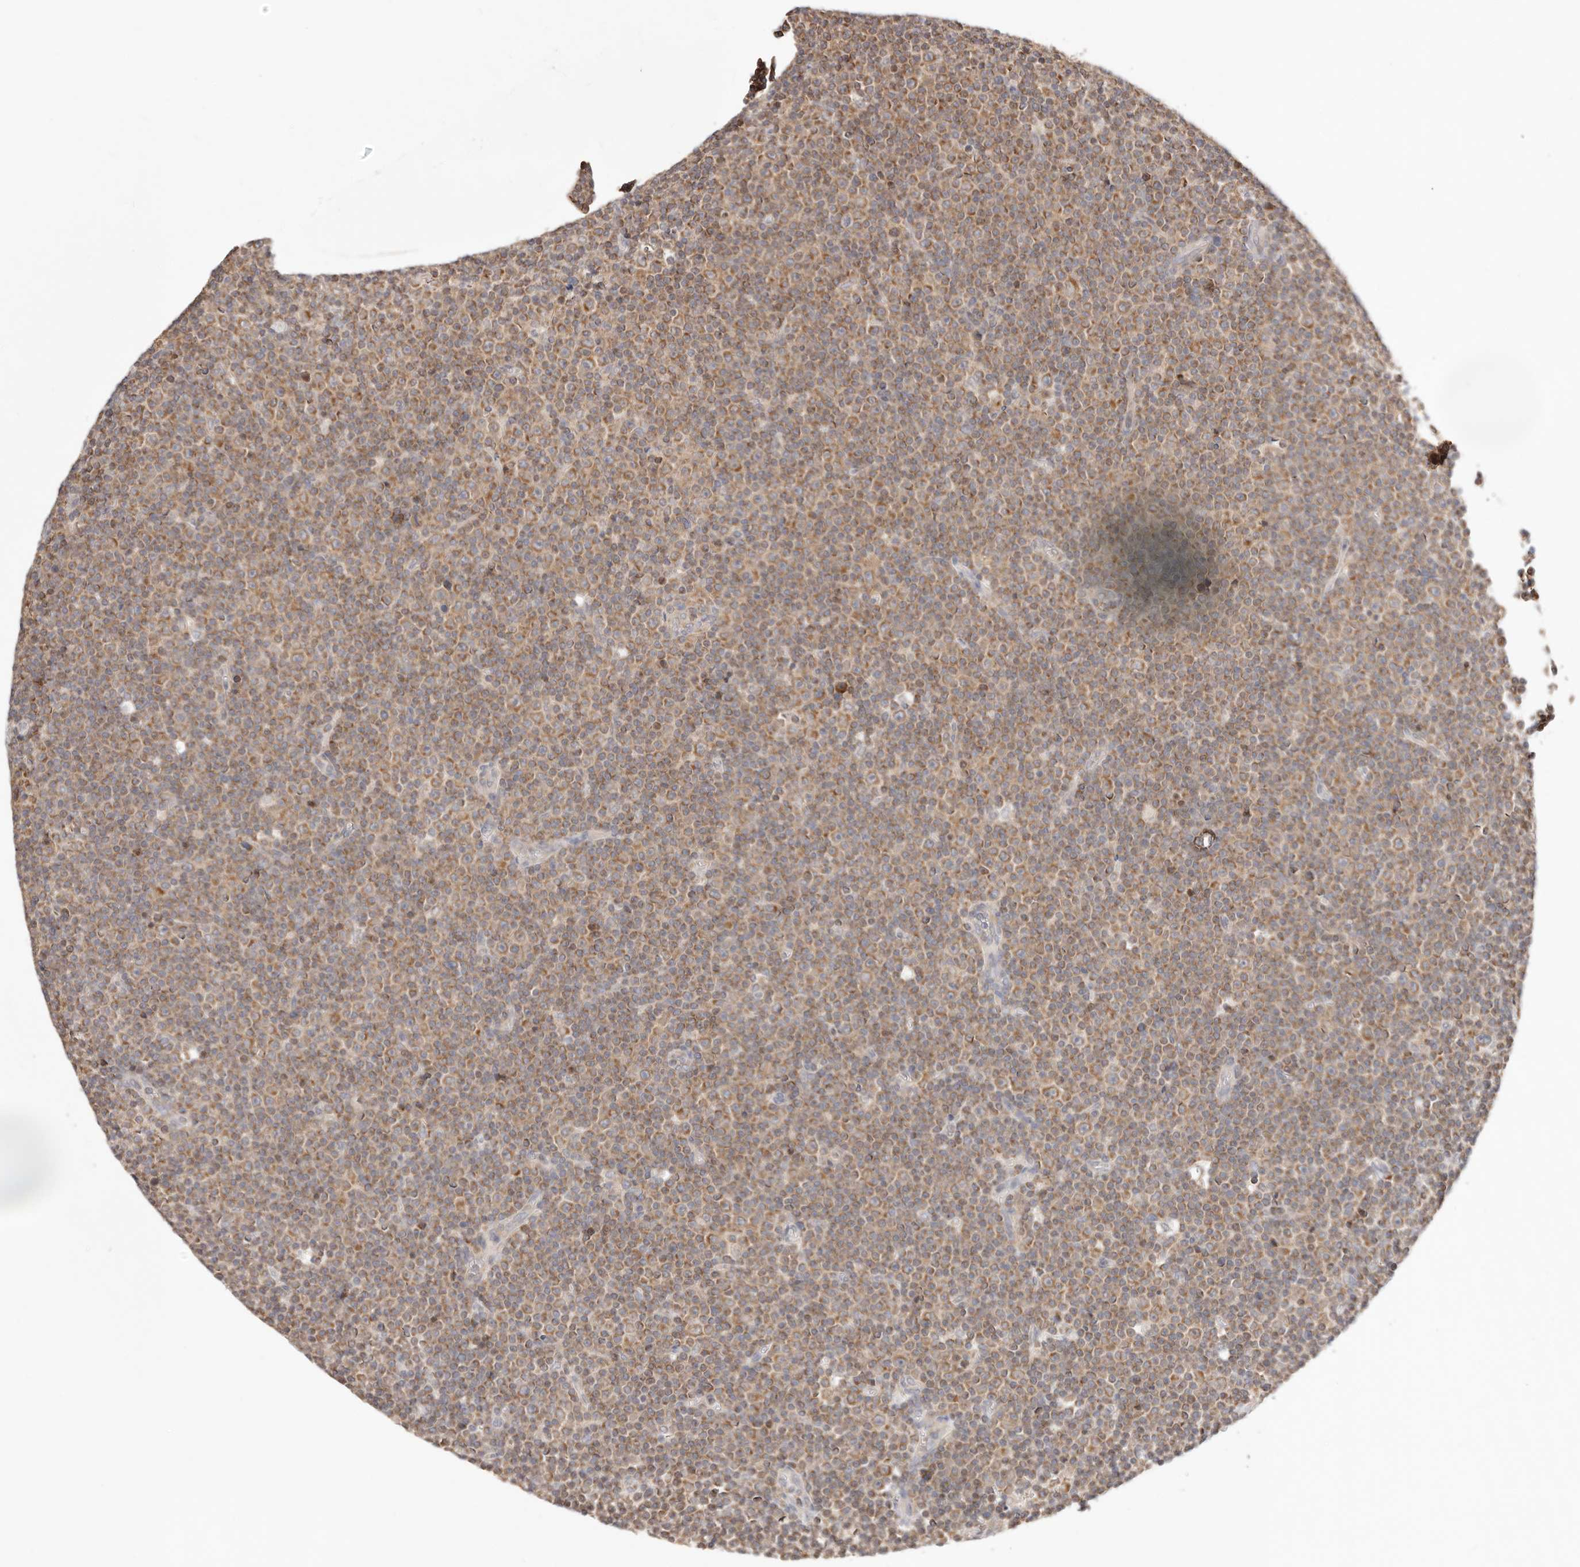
{"staining": {"intensity": "moderate", "quantity": ">75%", "location": "cytoplasmic/membranous"}, "tissue": "lymphoma", "cell_type": "Tumor cells", "image_type": "cancer", "snomed": [{"axis": "morphology", "description": "Malignant lymphoma, non-Hodgkin's type, Low grade"}, {"axis": "topography", "description": "Lymph node"}], "caption": "High-magnification brightfield microscopy of lymphoma stained with DAB (3,3'-diaminobenzidine) (brown) and counterstained with hematoxylin (blue). tumor cells exhibit moderate cytoplasmic/membranous staining is seen in approximately>75% of cells.", "gene": "KCMF1", "patient": {"sex": "female", "age": 67}}